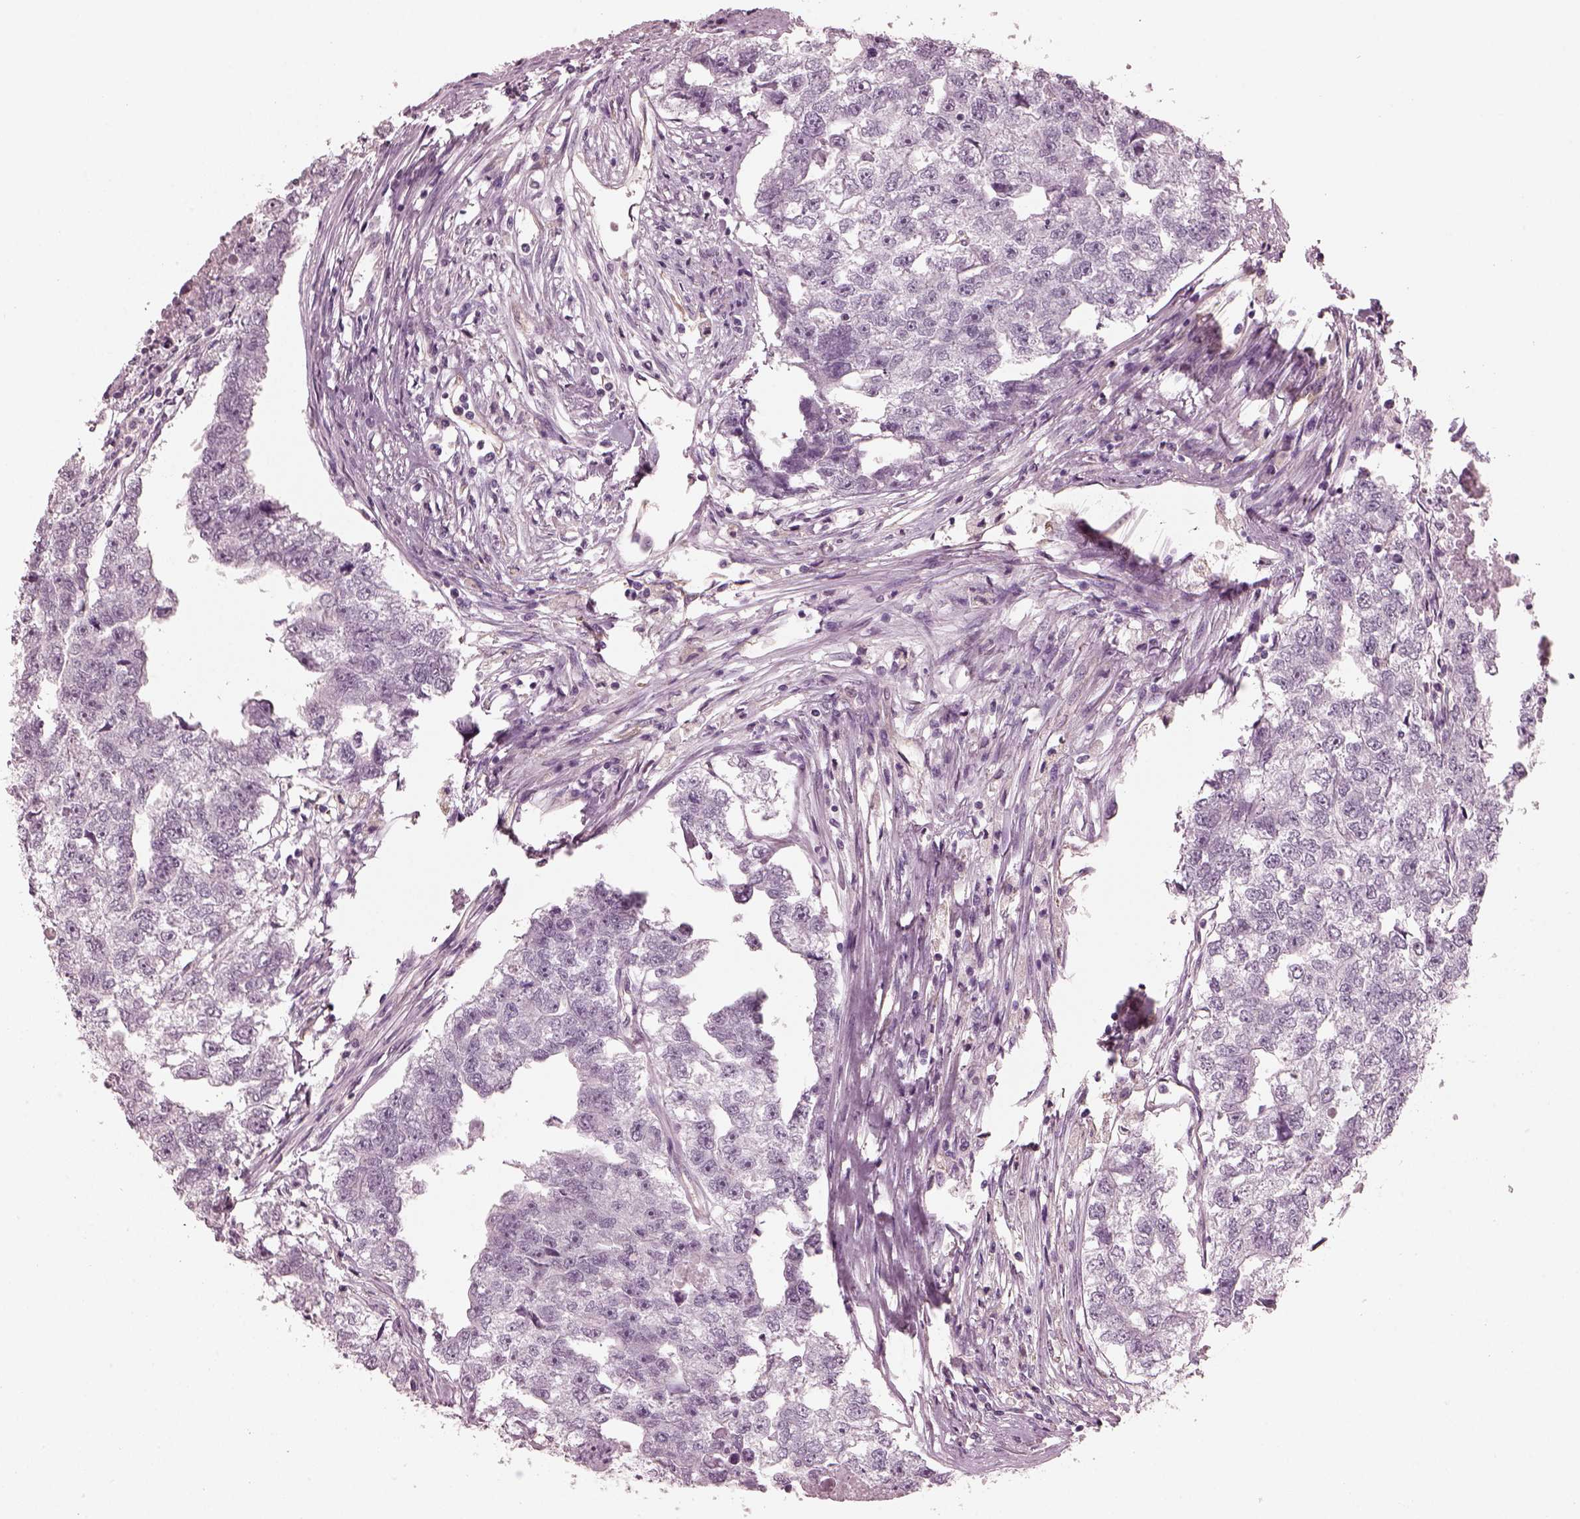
{"staining": {"intensity": "negative", "quantity": "none", "location": "none"}, "tissue": "testis cancer", "cell_type": "Tumor cells", "image_type": "cancer", "snomed": [{"axis": "morphology", "description": "Carcinoma, Embryonal, NOS"}, {"axis": "morphology", "description": "Teratoma, malignant, NOS"}, {"axis": "topography", "description": "Testis"}], "caption": "DAB immunohistochemical staining of human testis embryonal carcinoma exhibits no significant staining in tumor cells.", "gene": "EIF4E1B", "patient": {"sex": "male", "age": 44}}